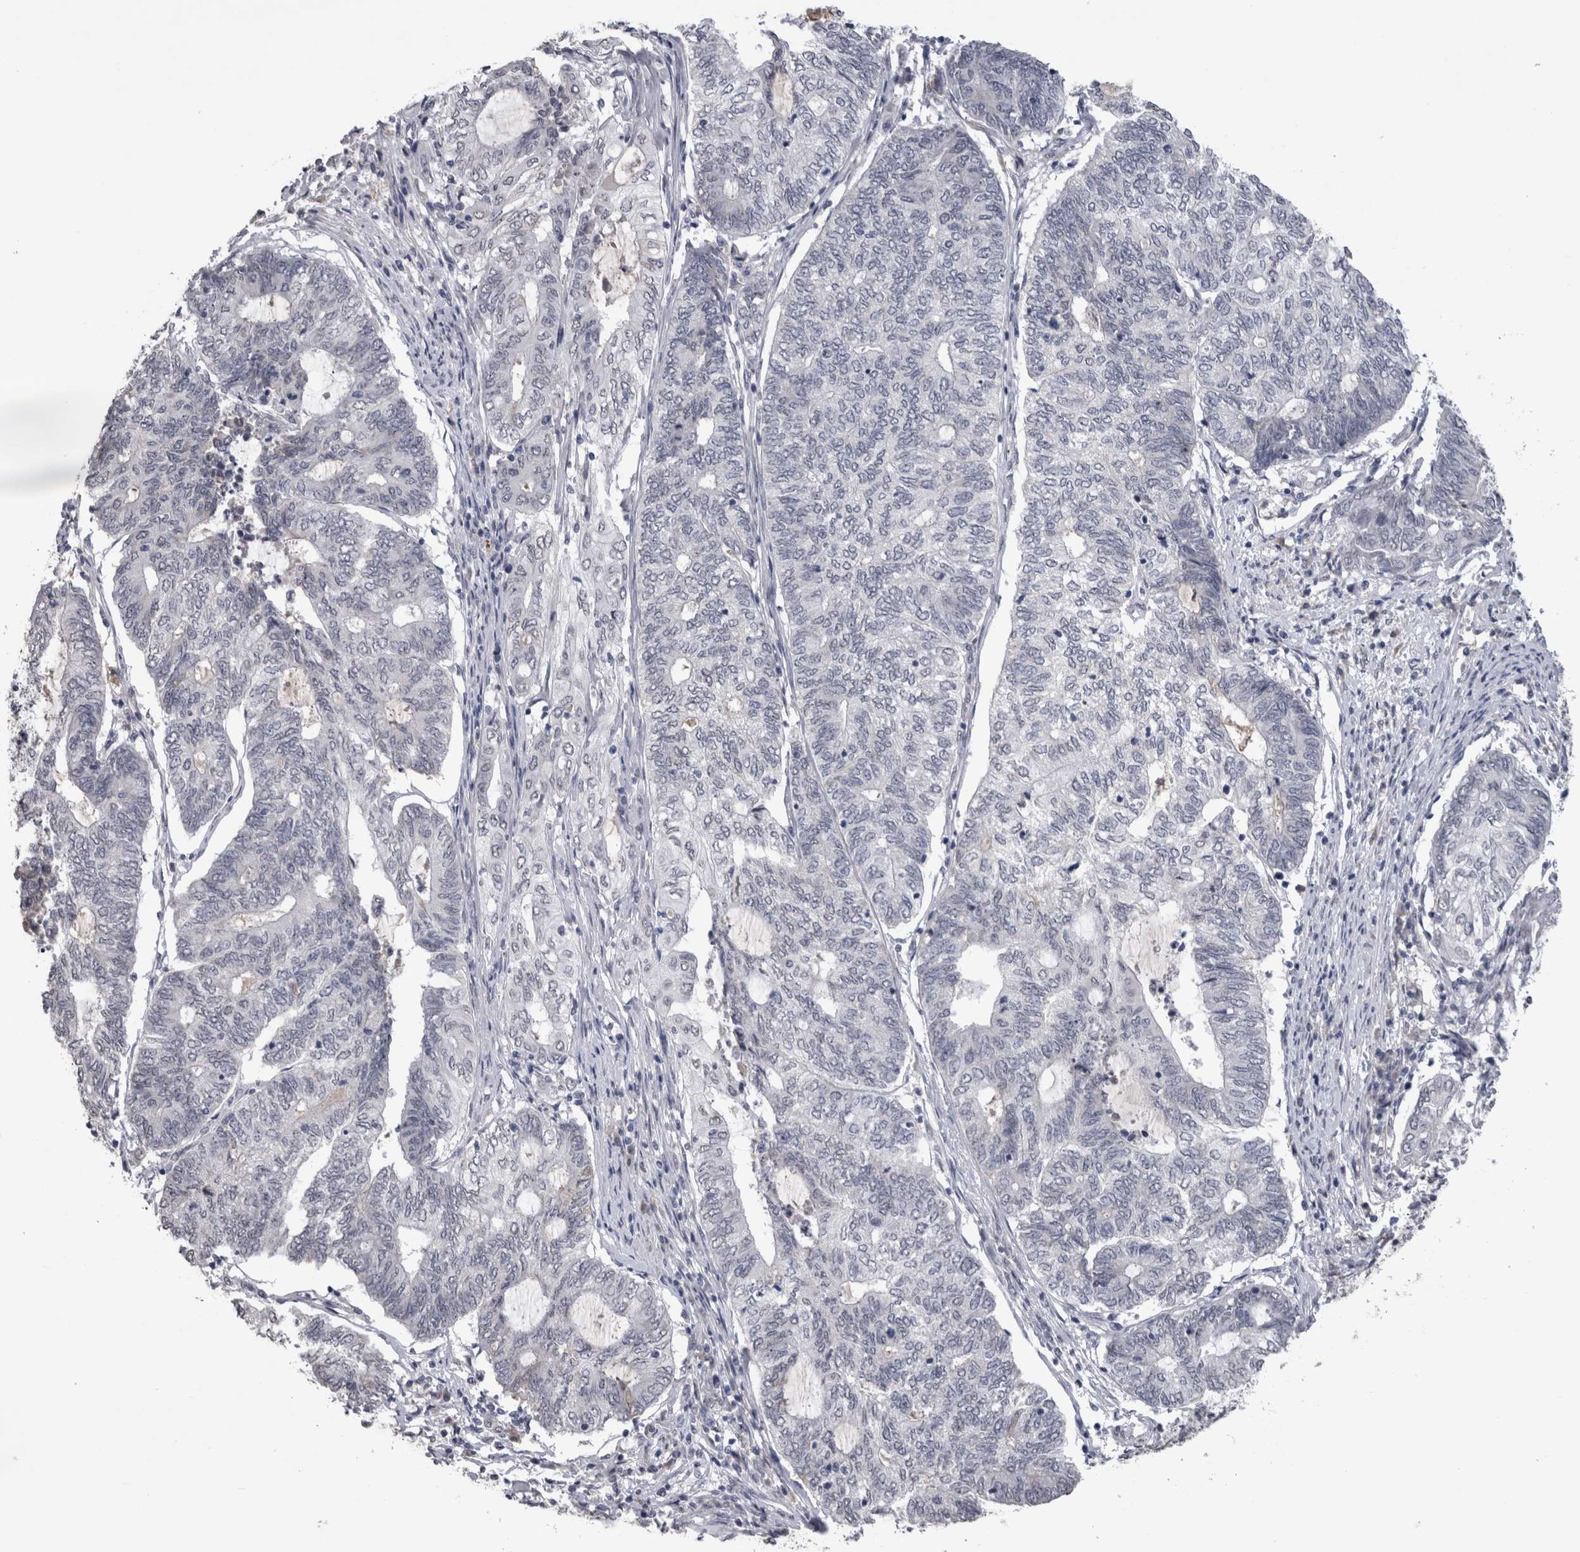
{"staining": {"intensity": "negative", "quantity": "none", "location": "none"}, "tissue": "endometrial cancer", "cell_type": "Tumor cells", "image_type": "cancer", "snomed": [{"axis": "morphology", "description": "Adenocarcinoma, NOS"}, {"axis": "topography", "description": "Uterus"}, {"axis": "topography", "description": "Endometrium"}], "caption": "Adenocarcinoma (endometrial) was stained to show a protein in brown. There is no significant positivity in tumor cells.", "gene": "PAX5", "patient": {"sex": "female", "age": 70}}